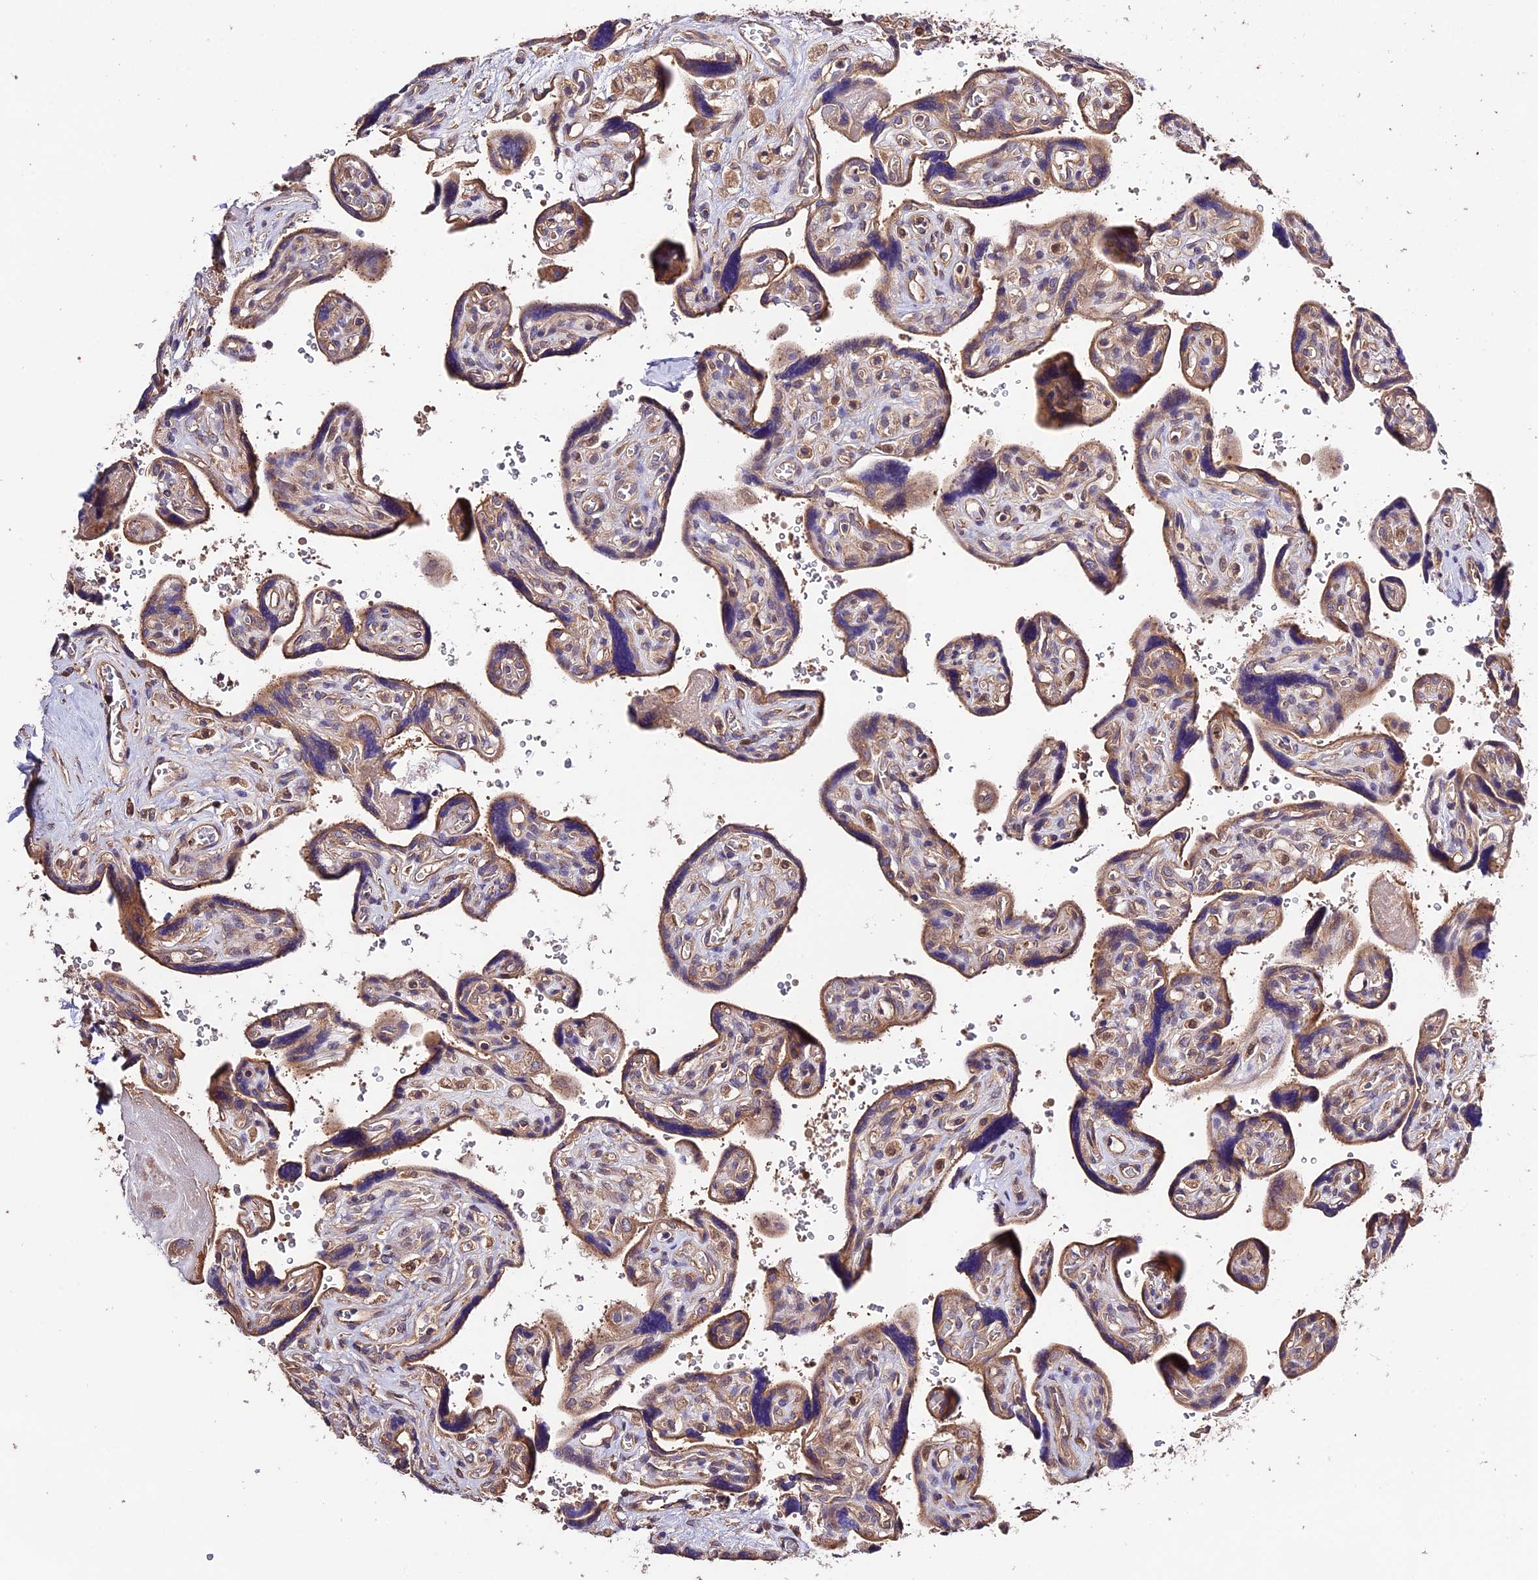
{"staining": {"intensity": "moderate", "quantity": "25%-75%", "location": "cytoplasmic/membranous"}, "tissue": "placenta", "cell_type": "Trophoblastic cells", "image_type": "normal", "snomed": [{"axis": "morphology", "description": "Normal tissue, NOS"}, {"axis": "topography", "description": "Placenta"}], "caption": "High-power microscopy captured an immunohistochemistry image of unremarkable placenta, revealing moderate cytoplasmic/membranous expression in about 25%-75% of trophoblastic cells. (DAB = brown stain, brightfield microscopy at high magnification).", "gene": "CES3", "patient": {"sex": "female", "age": 39}}